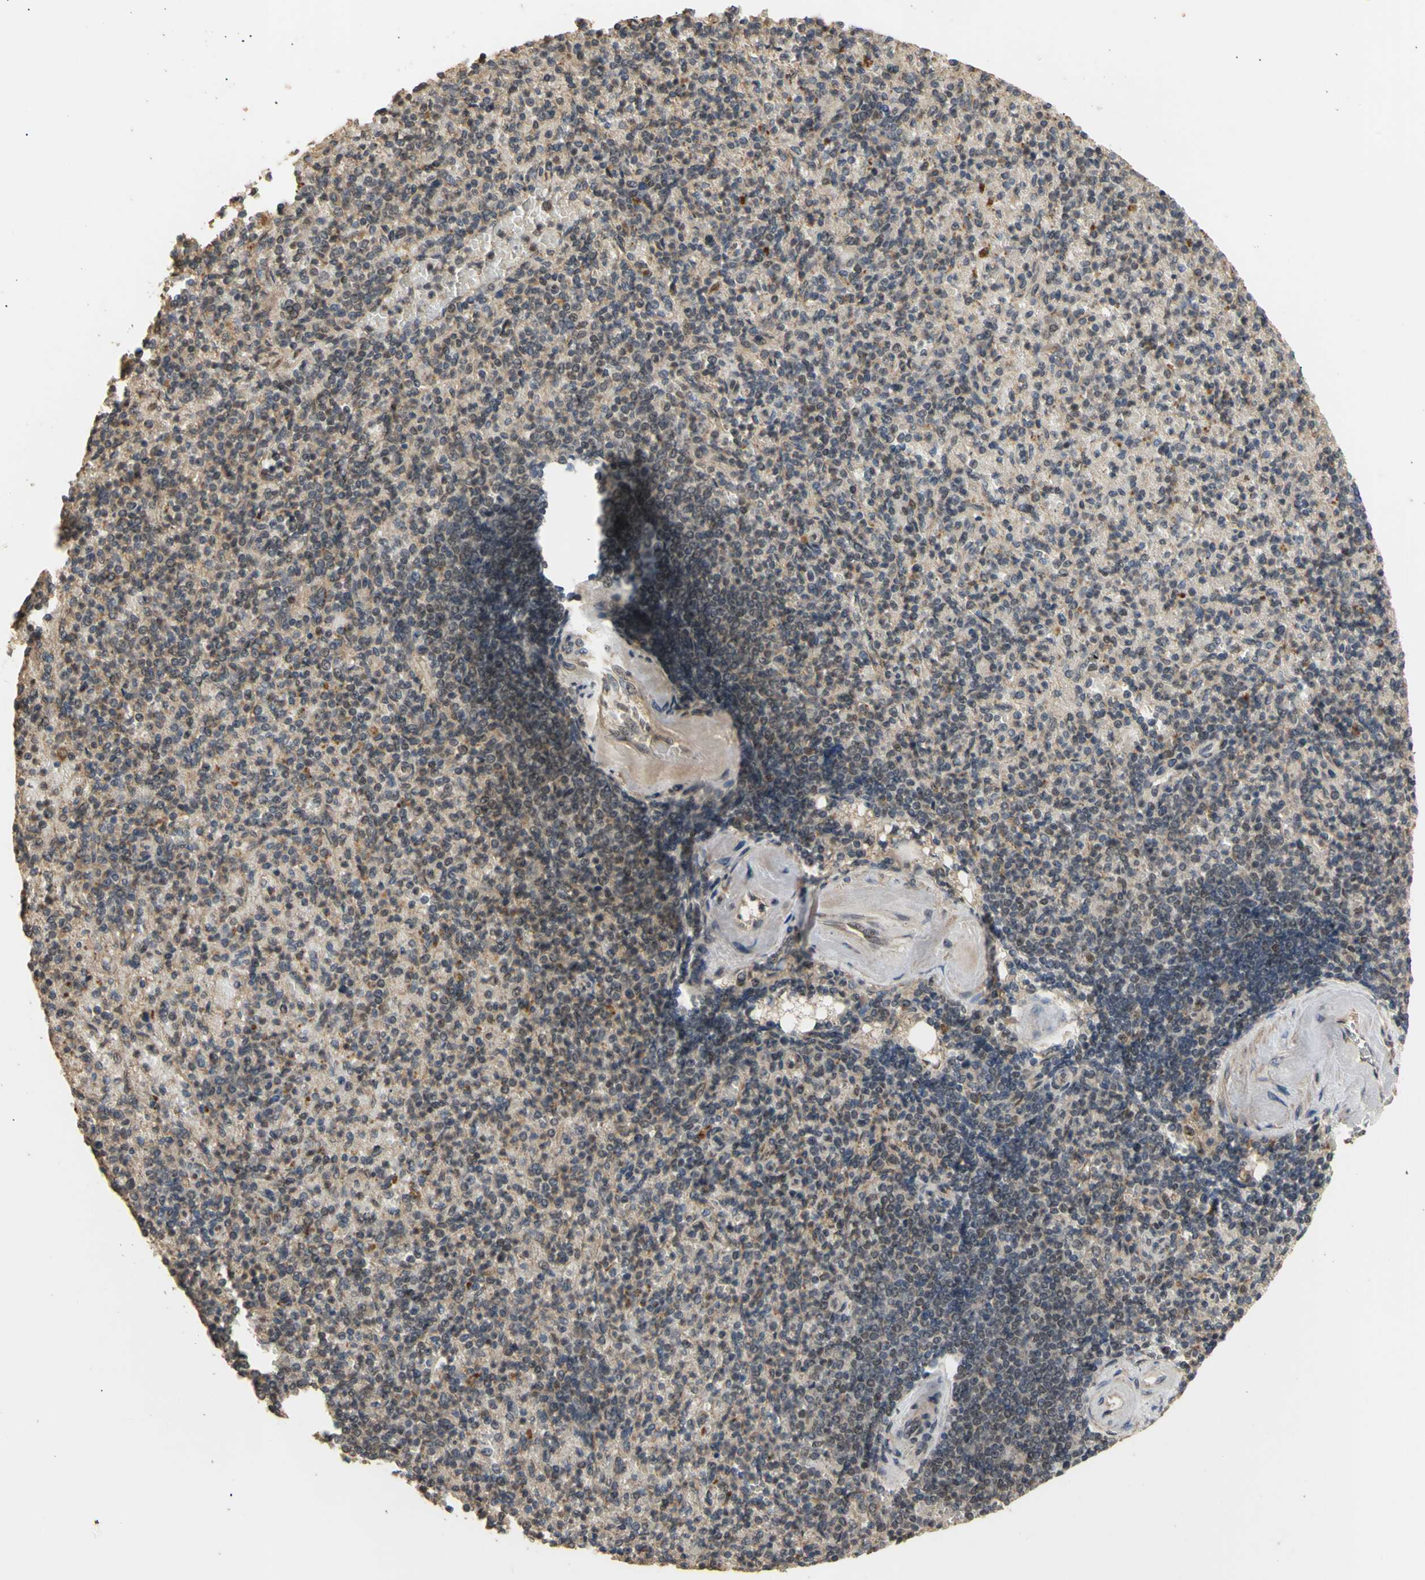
{"staining": {"intensity": "weak", "quantity": ">75%", "location": "cytoplasmic/membranous,nuclear"}, "tissue": "spleen", "cell_type": "Cells in red pulp", "image_type": "normal", "snomed": [{"axis": "morphology", "description": "Normal tissue, NOS"}, {"axis": "topography", "description": "Spleen"}], "caption": "Spleen stained for a protein (brown) demonstrates weak cytoplasmic/membranous,nuclear positive positivity in approximately >75% of cells in red pulp.", "gene": "GTF2E2", "patient": {"sex": "female", "age": 74}}